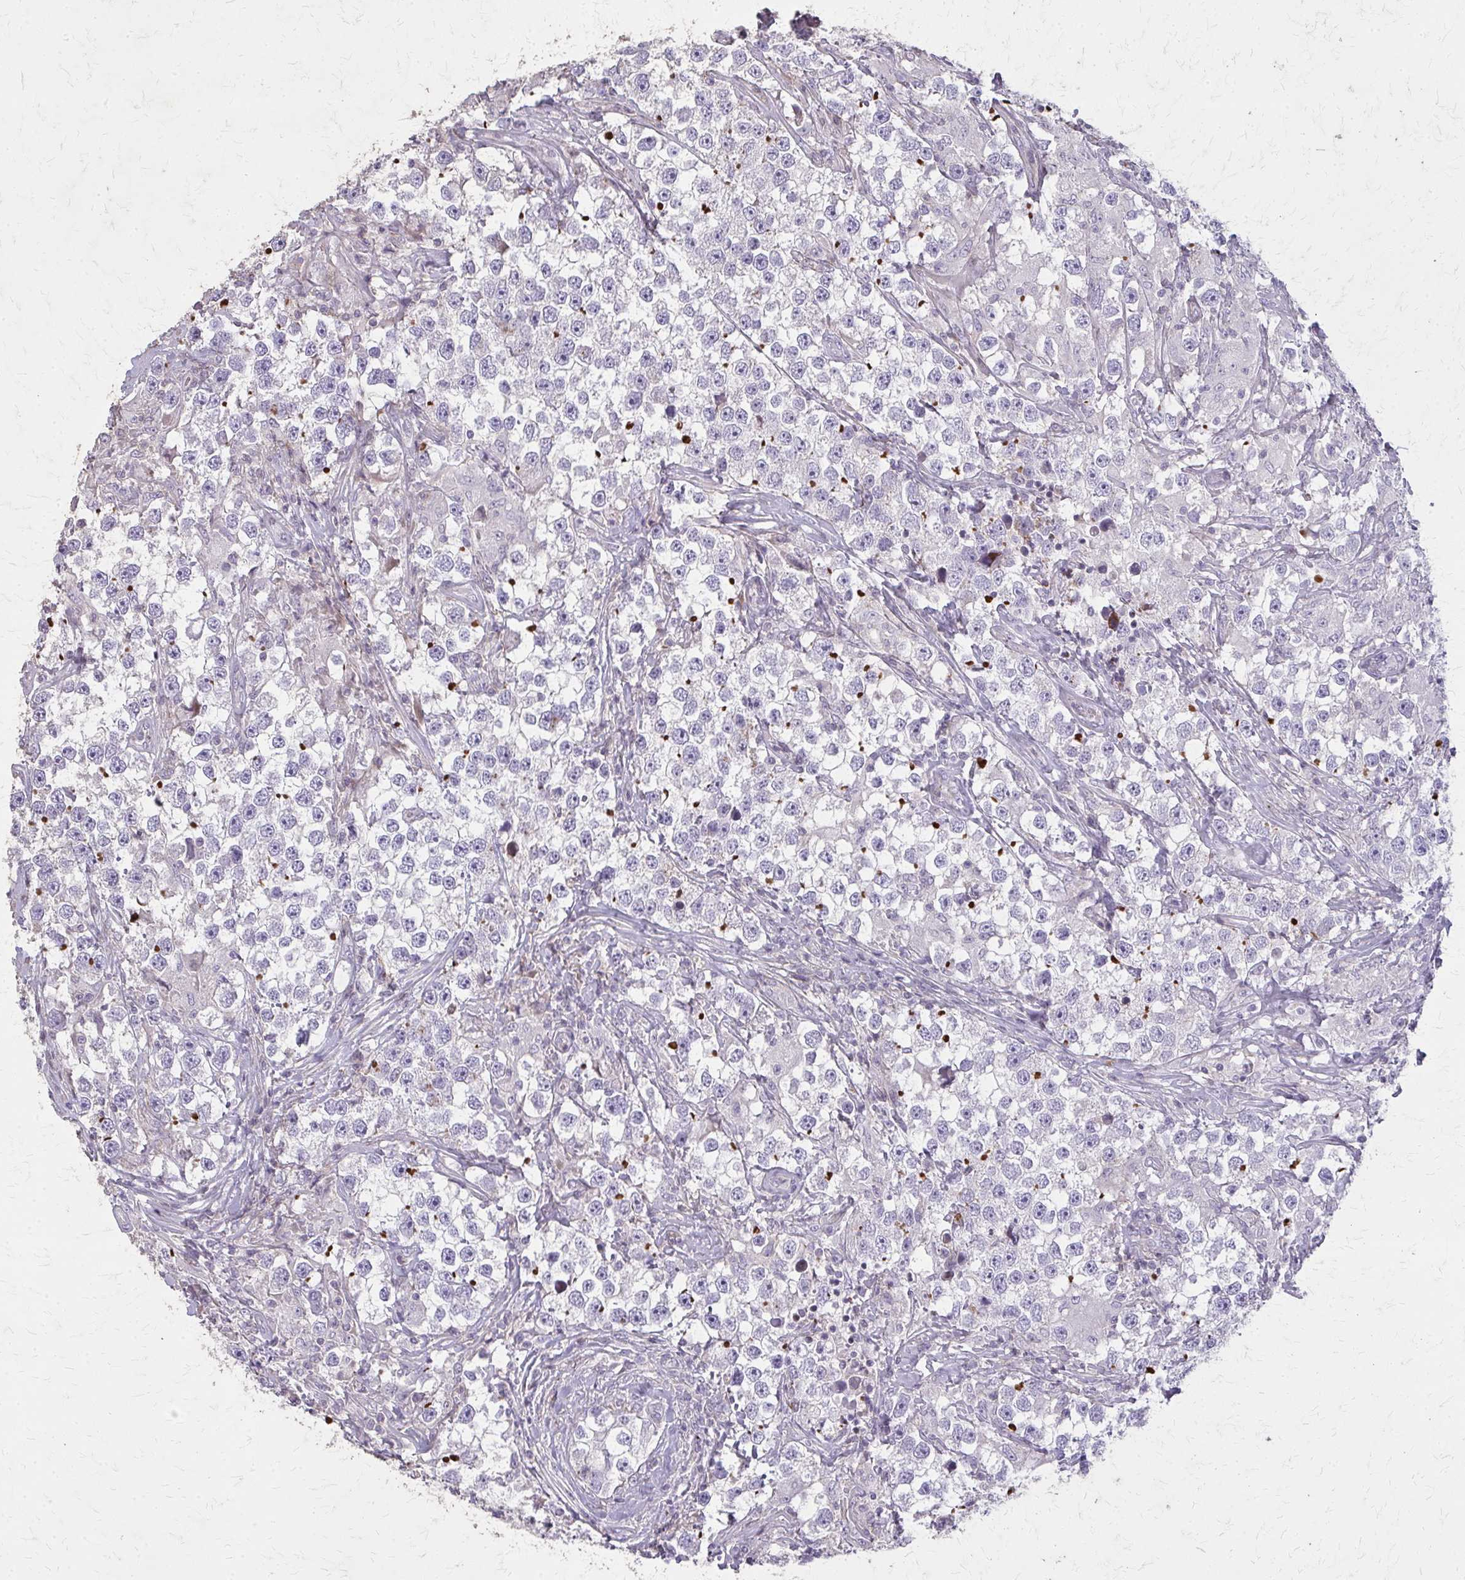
{"staining": {"intensity": "negative", "quantity": "none", "location": "none"}, "tissue": "testis cancer", "cell_type": "Tumor cells", "image_type": "cancer", "snomed": [{"axis": "morphology", "description": "Seminoma, NOS"}, {"axis": "topography", "description": "Testis"}], "caption": "High magnification brightfield microscopy of testis cancer (seminoma) stained with DAB (3,3'-diaminobenzidine) (brown) and counterstained with hematoxylin (blue): tumor cells show no significant positivity.", "gene": "TENM4", "patient": {"sex": "male", "age": 46}}